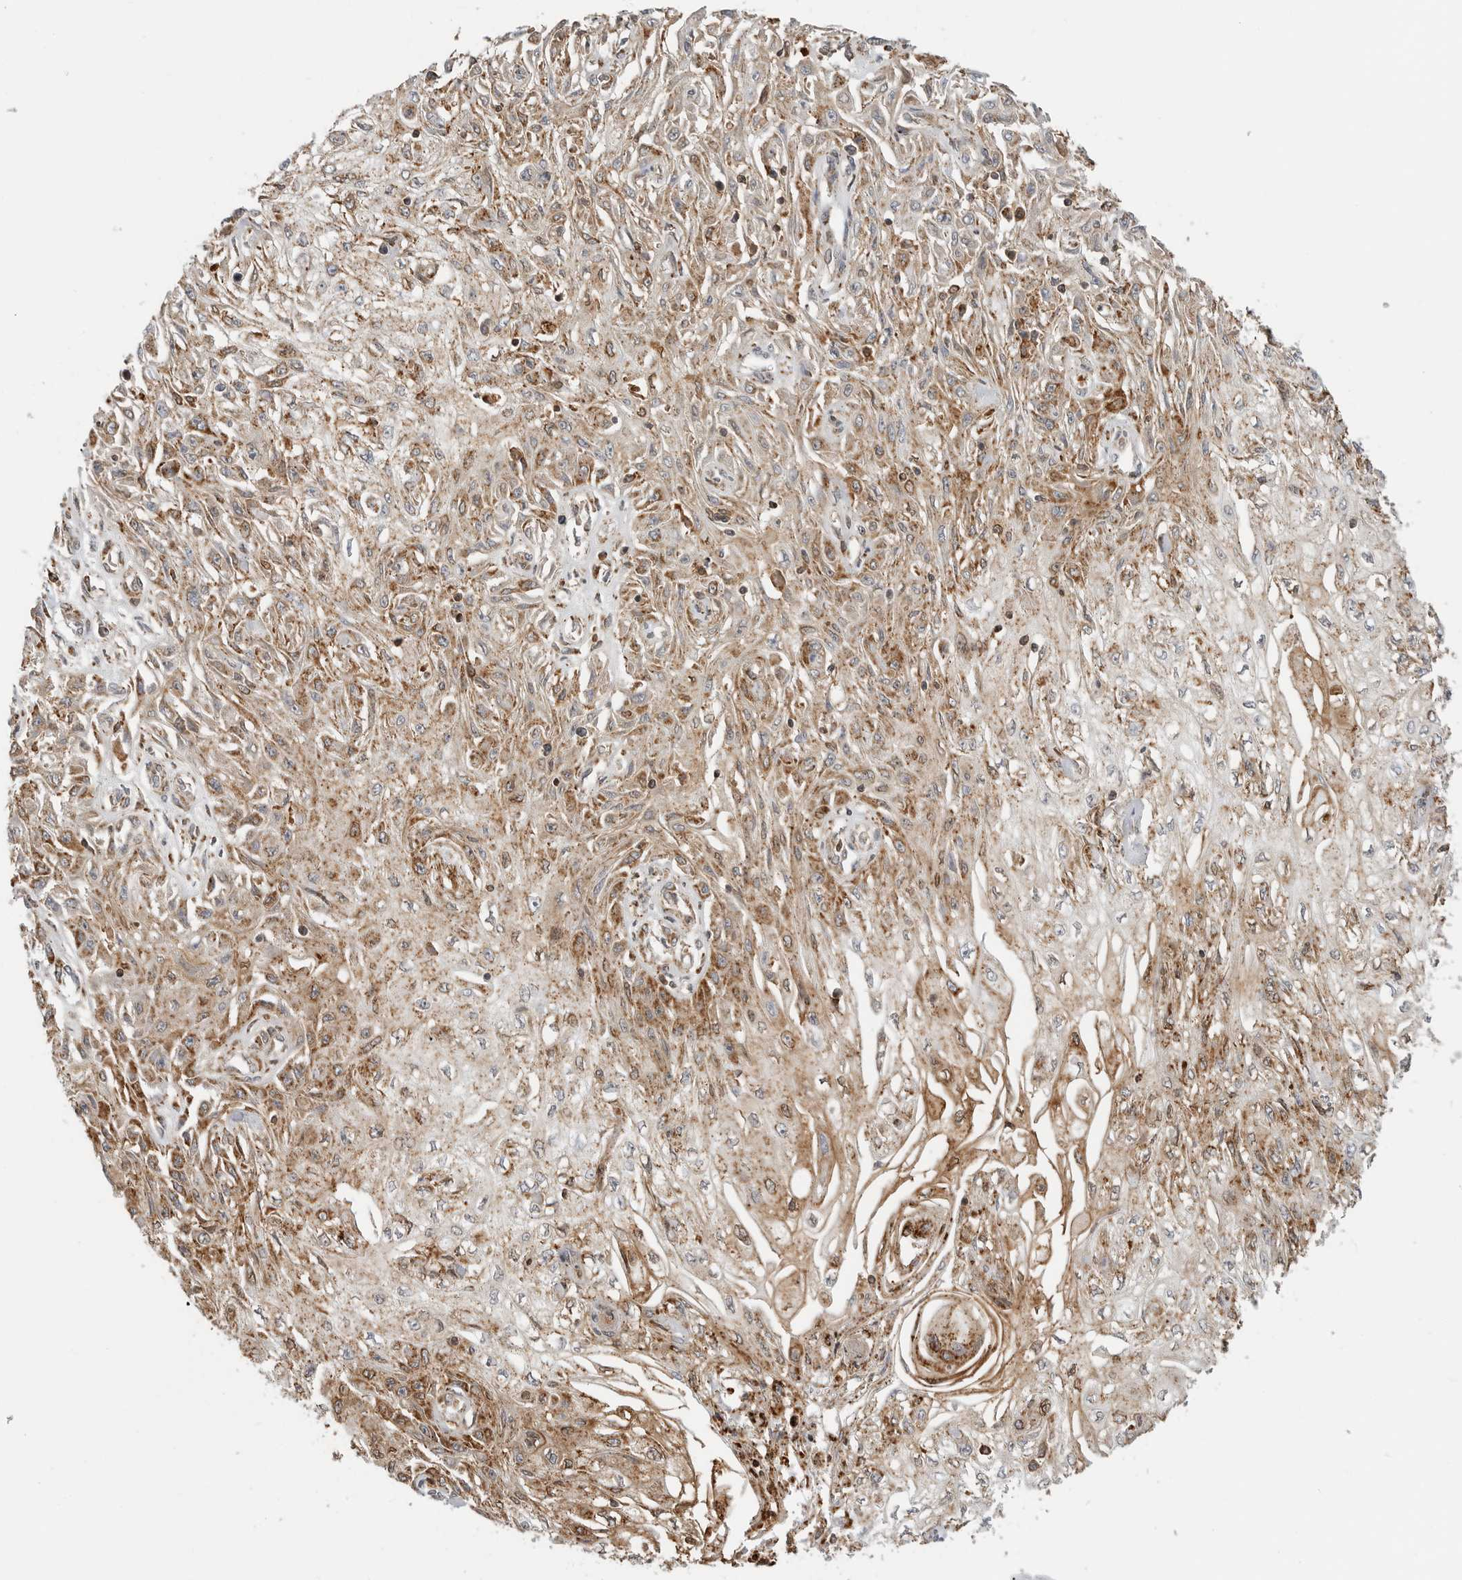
{"staining": {"intensity": "moderate", "quantity": ">75%", "location": "cytoplasmic/membranous"}, "tissue": "skin cancer", "cell_type": "Tumor cells", "image_type": "cancer", "snomed": [{"axis": "morphology", "description": "Squamous cell carcinoma, NOS"}, {"axis": "morphology", "description": "Squamous cell carcinoma, metastatic, NOS"}, {"axis": "topography", "description": "Skin"}, {"axis": "topography", "description": "Lymph node"}], "caption": "The photomicrograph displays staining of skin cancer, revealing moderate cytoplasmic/membranous protein staining (brown color) within tumor cells.", "gene": "ANXA11", "patient": {"sex": "male", "age": 75}}